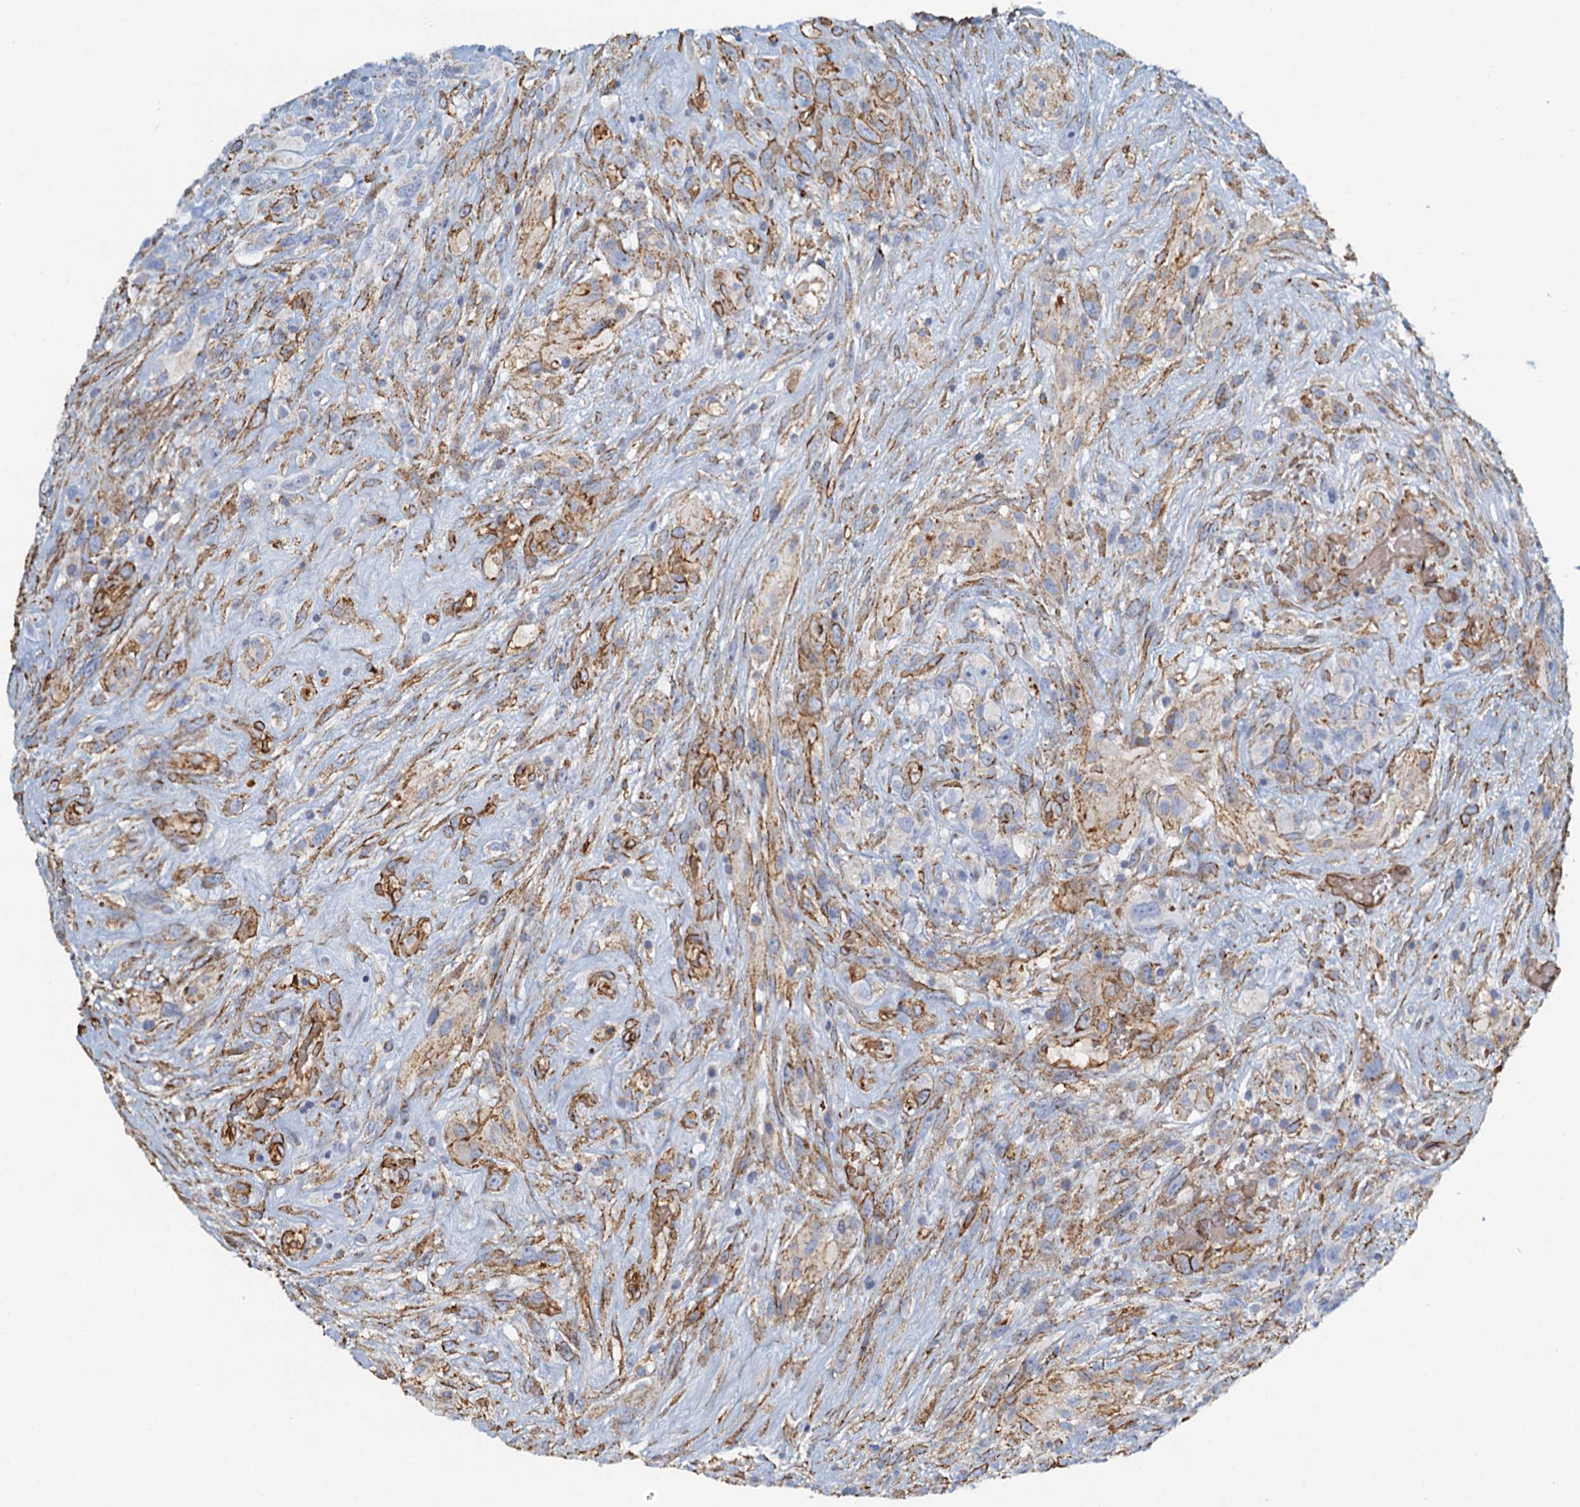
{"staining": {"intensity": "moderate", "quantity": "<25%", "location": "cytoplasmic/membranous"}, "tissue": "glioma", "cell_type": "Tumor cells", "image_type": "cancer", "snomed": [{"axis": "morphology", "description": "Glioma, malignant, High grade"}, {"axis": "topography", "description": "Brain"}], "caption": "The photomicrograph displays staining of glioma, revealing moderate cytoplasmic/membranous protein expression (brown color) within tumor cells. (IHC, brightfield microscopy, high magnification).", "gene": "DGKG", "patient": {"sex": "male", "age": 61}}